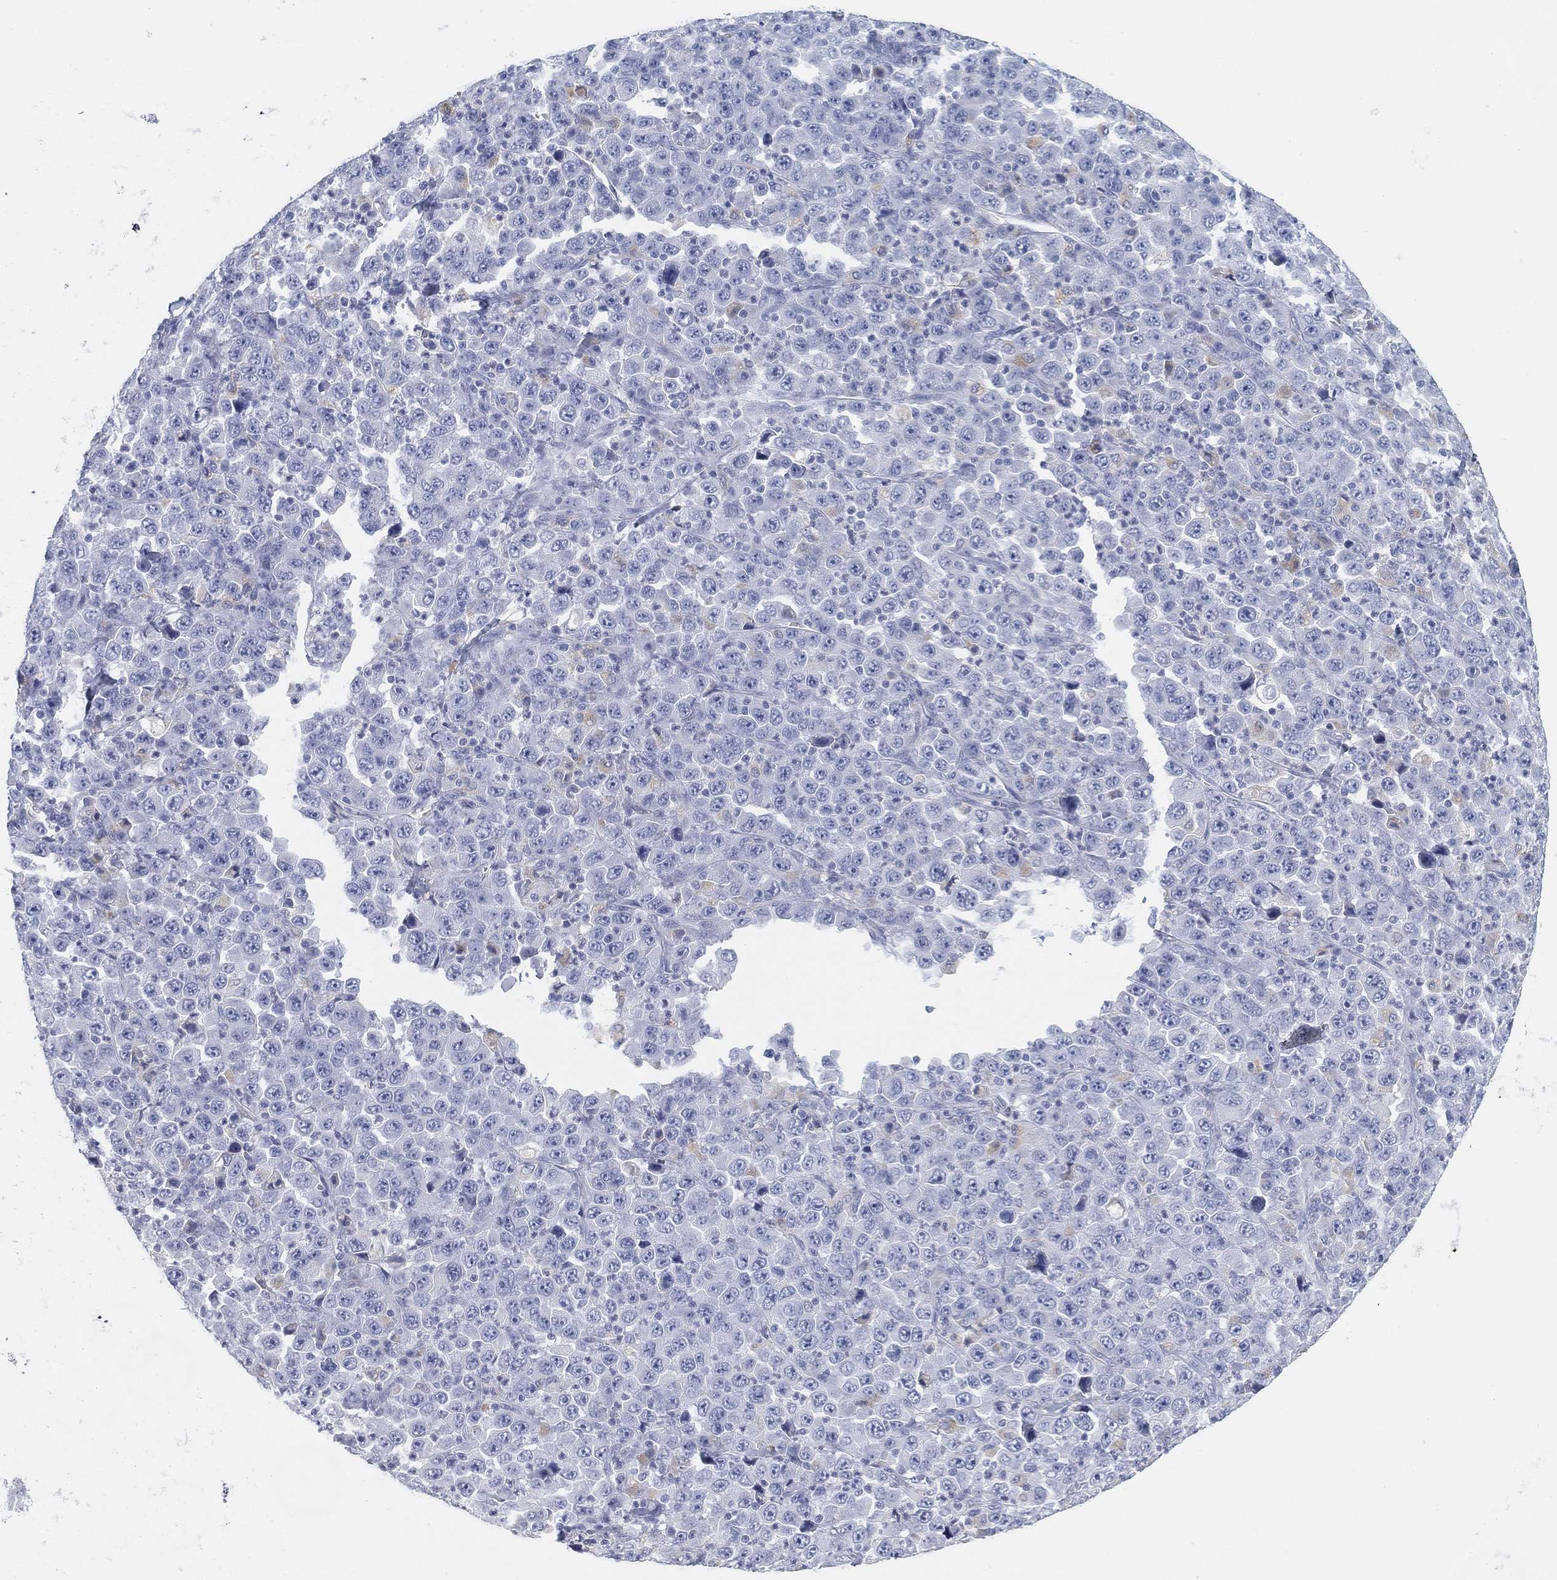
{"staining": {"intensity": "negative", "quantity": "none", "location": "none"}, "tissue": "stomach cancer", "cell_type": "Tumor cells", "image_type": "cancer", "snomed": [{"axis": "morphology", "description": "Normal tissue, NOS"}, {"axis": "morphology", "description": "Adenocarcinoma, NOS"}, {"axis": "topography", "description": "Stomach, upper"}, {"axis": "topography", "description": "Stomach"}], "caption": "A micrograph of adenocarcinoma (stomach) stained for a protein demonstrates no brown staining in tumor cells.", "gene": "GPR61", "patient": {"sex": "male", "age": 59}}